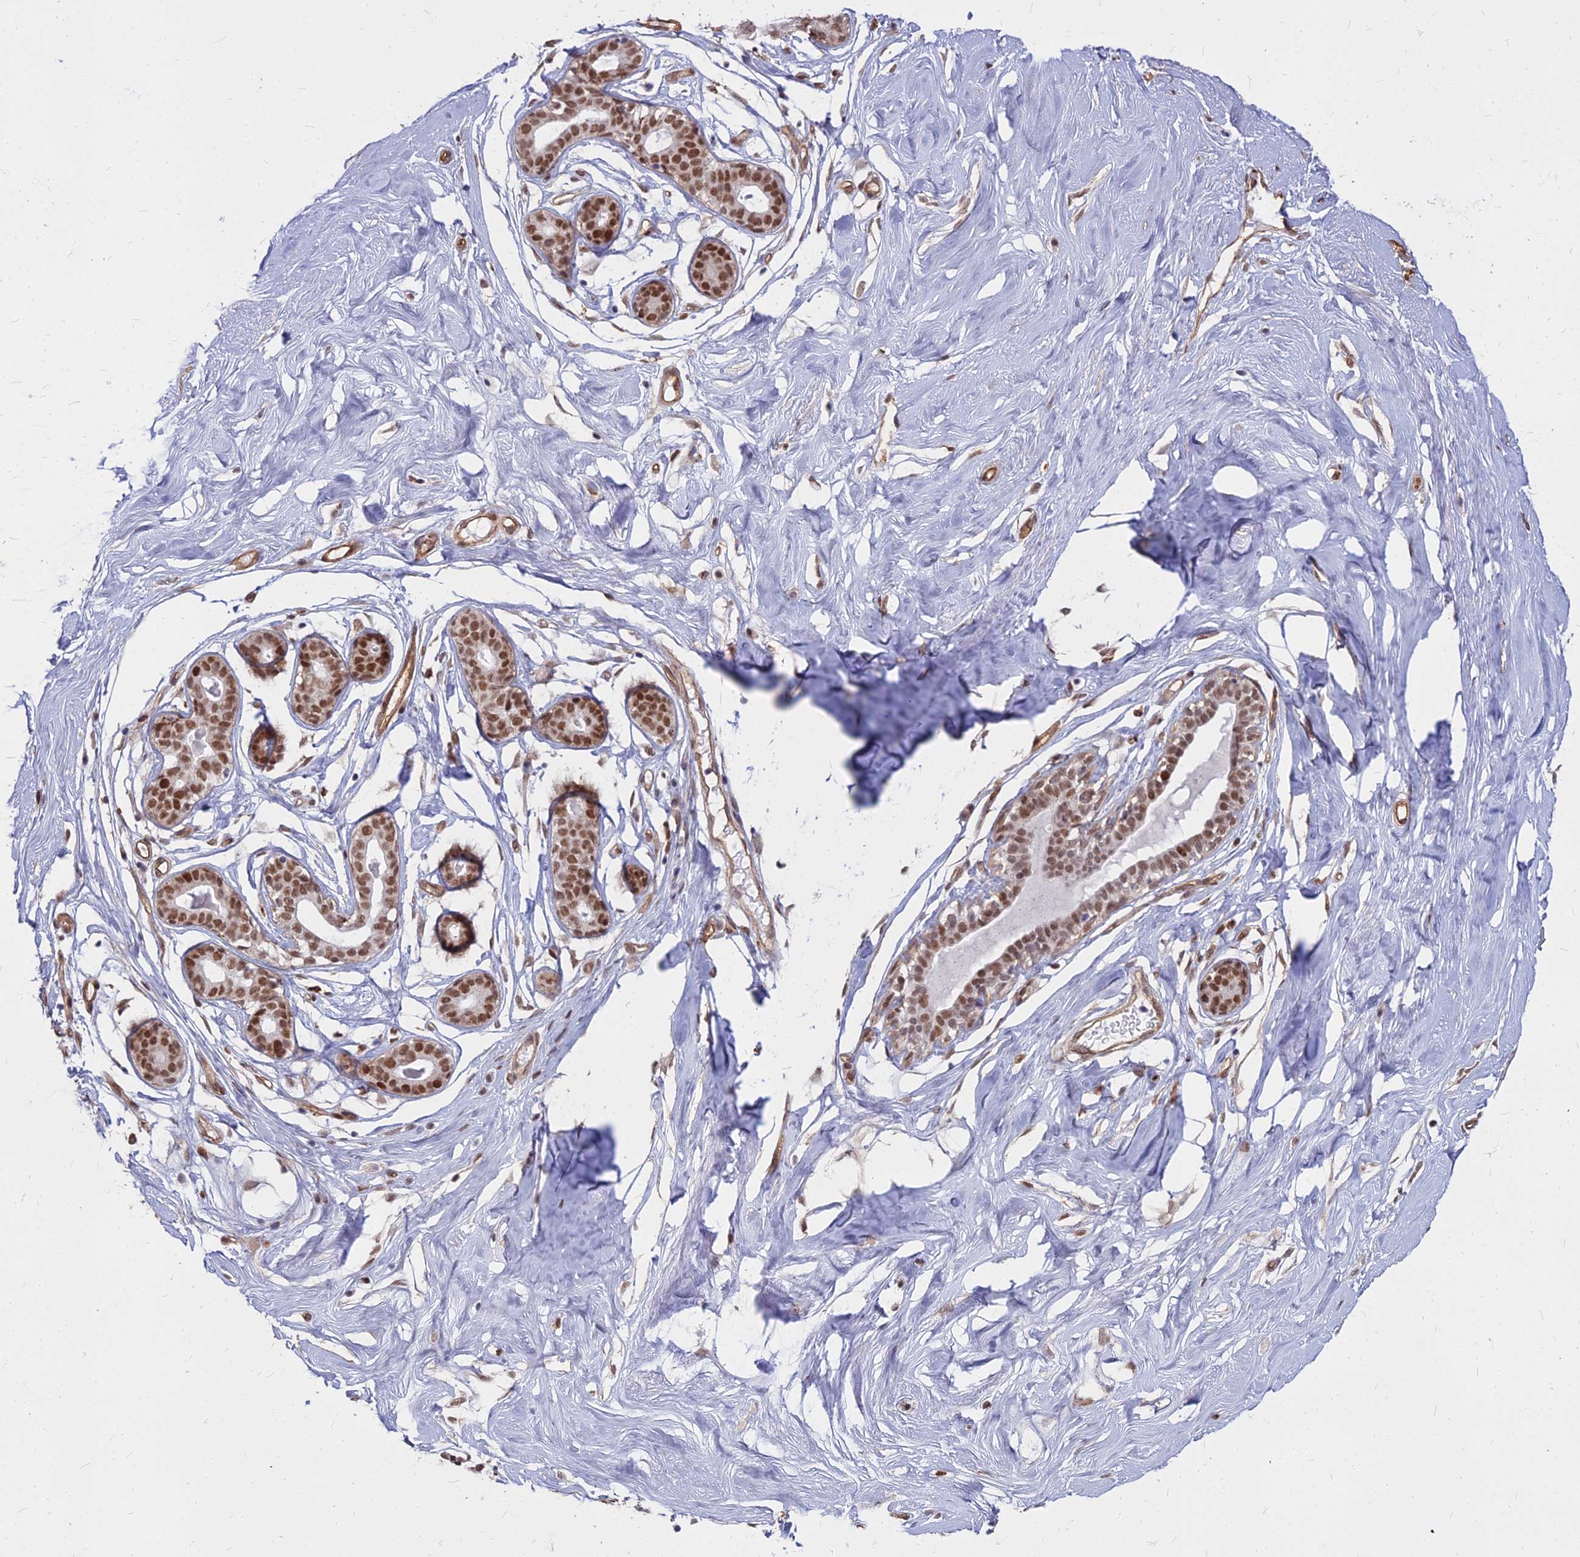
{"staining": {"intensity": "negative", "quantity": "none", "location": "none"}, "tissue": "breast", "cell_type": "Adipocytes", "image_type": "normal", "snomed": [{"axis": "morphology", "description": "Normal tissue, NOS"}, {"axis": "morphology", "description": "Adenoma, NOS"}, {"axis": "topography", "description": "Breast"}], "caption": "DAB immunohistochemical staining of normal breast reveals no significant staining in adipocytes. The staining was performed using DAB (3,3'-diaminobenzidine) to visualize the protein expression in brown, while the nuclei were stained in blue with hematoxylin (Magnification: 20x).", "gene": "ALG10B", "patient": {"sex": "female", "age": 23}}